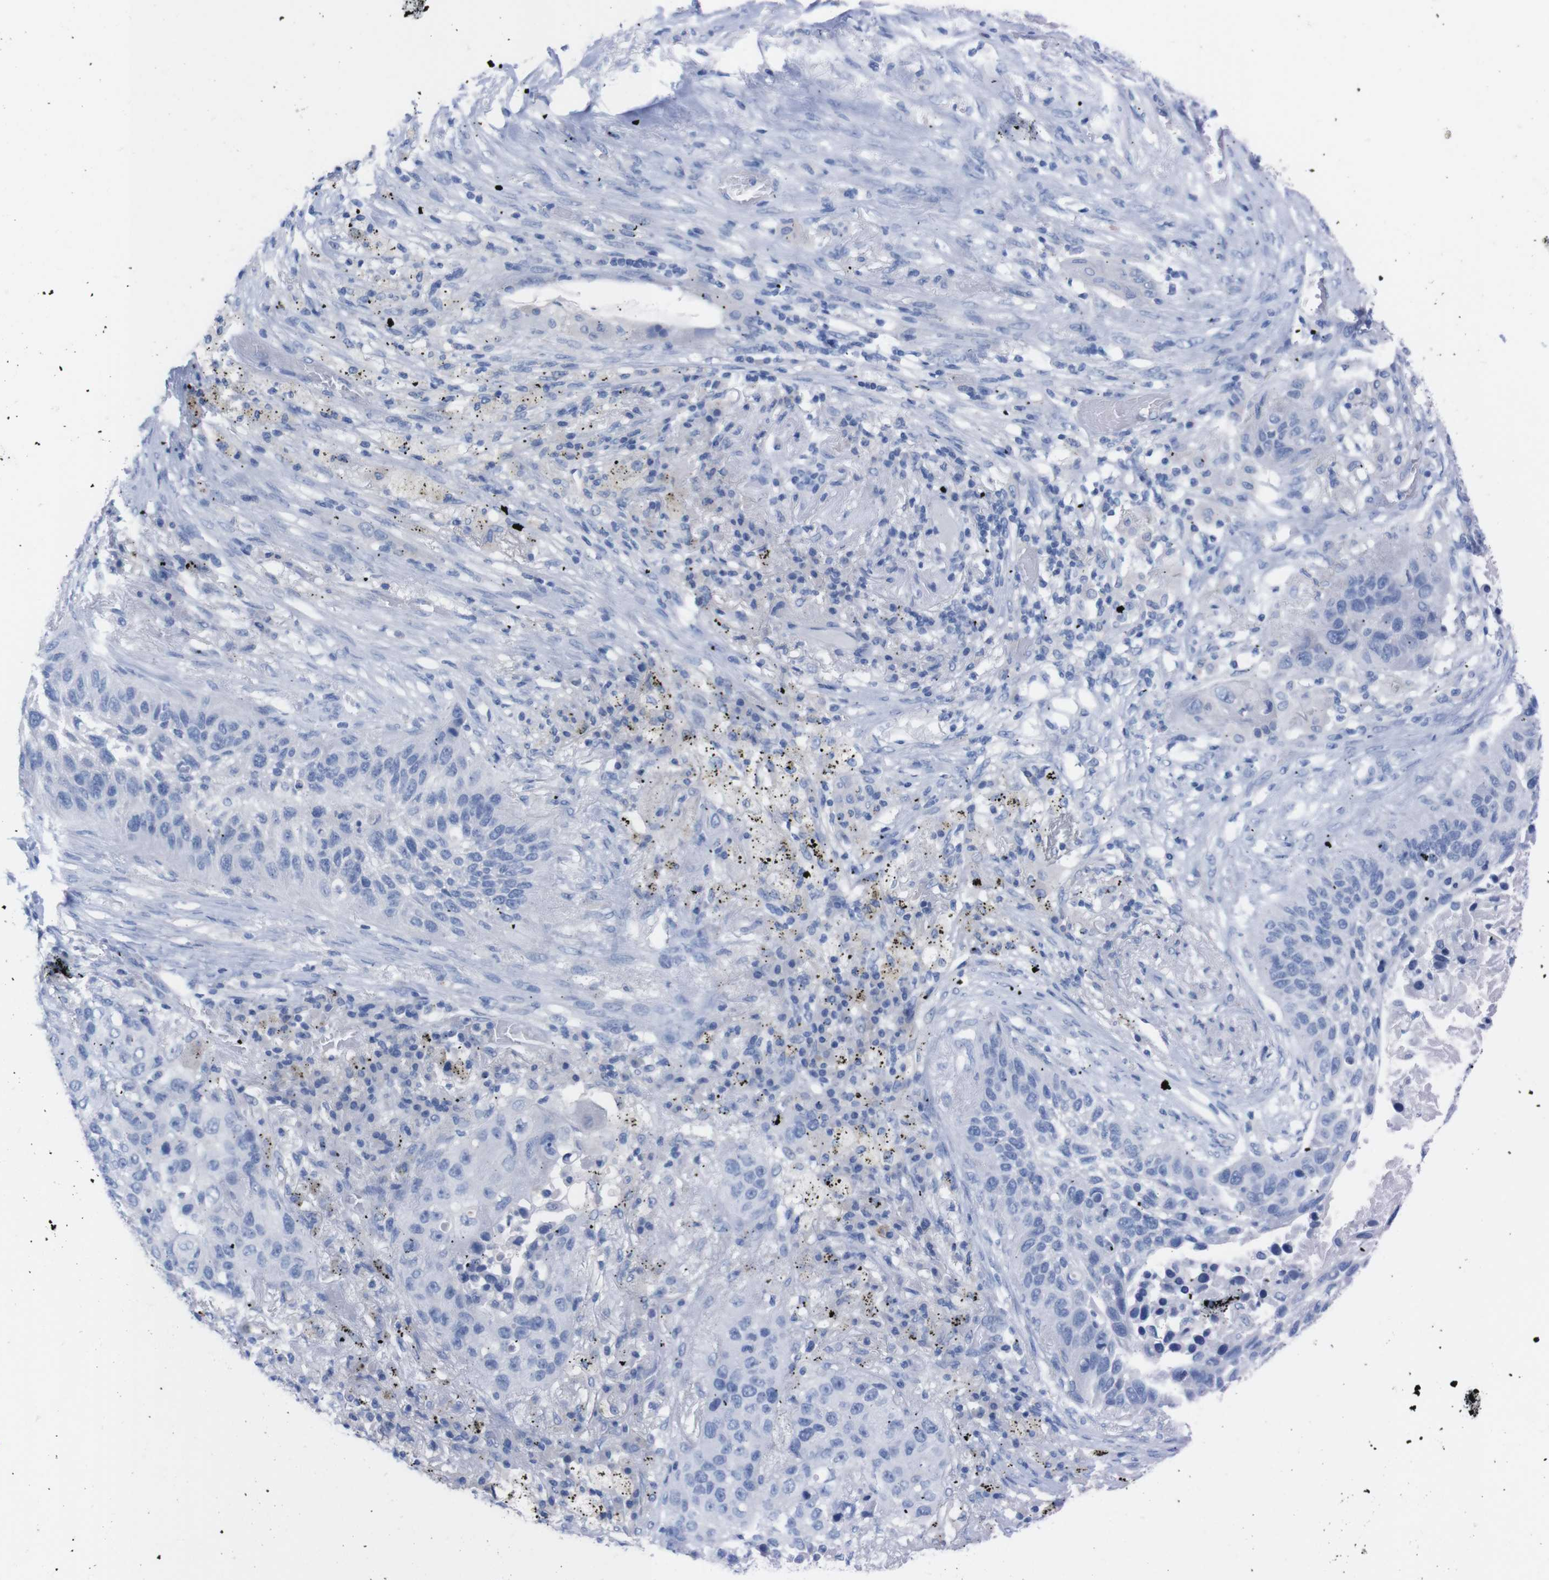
{"staining": {"intensity": "negative", "quantity": "none", "location": "none"}, "tissue": "lung cancer", "cell_type": "Tumor cells", "image_type": "cancer", "snomed": [{"axis": "morphology", "description": "Squamous cell carcinoma, NOS"}, {"axis": "topography", "description": "Lung"}], "caption": "Immunohistochemistry histopathology image of human lung cancer (squamous cell carcinoma) stained for a protein (brown), which reveals no positivity in tumor cells.", "gene": "TMEM243", "patient": {"sex": "male", "age": 57}}